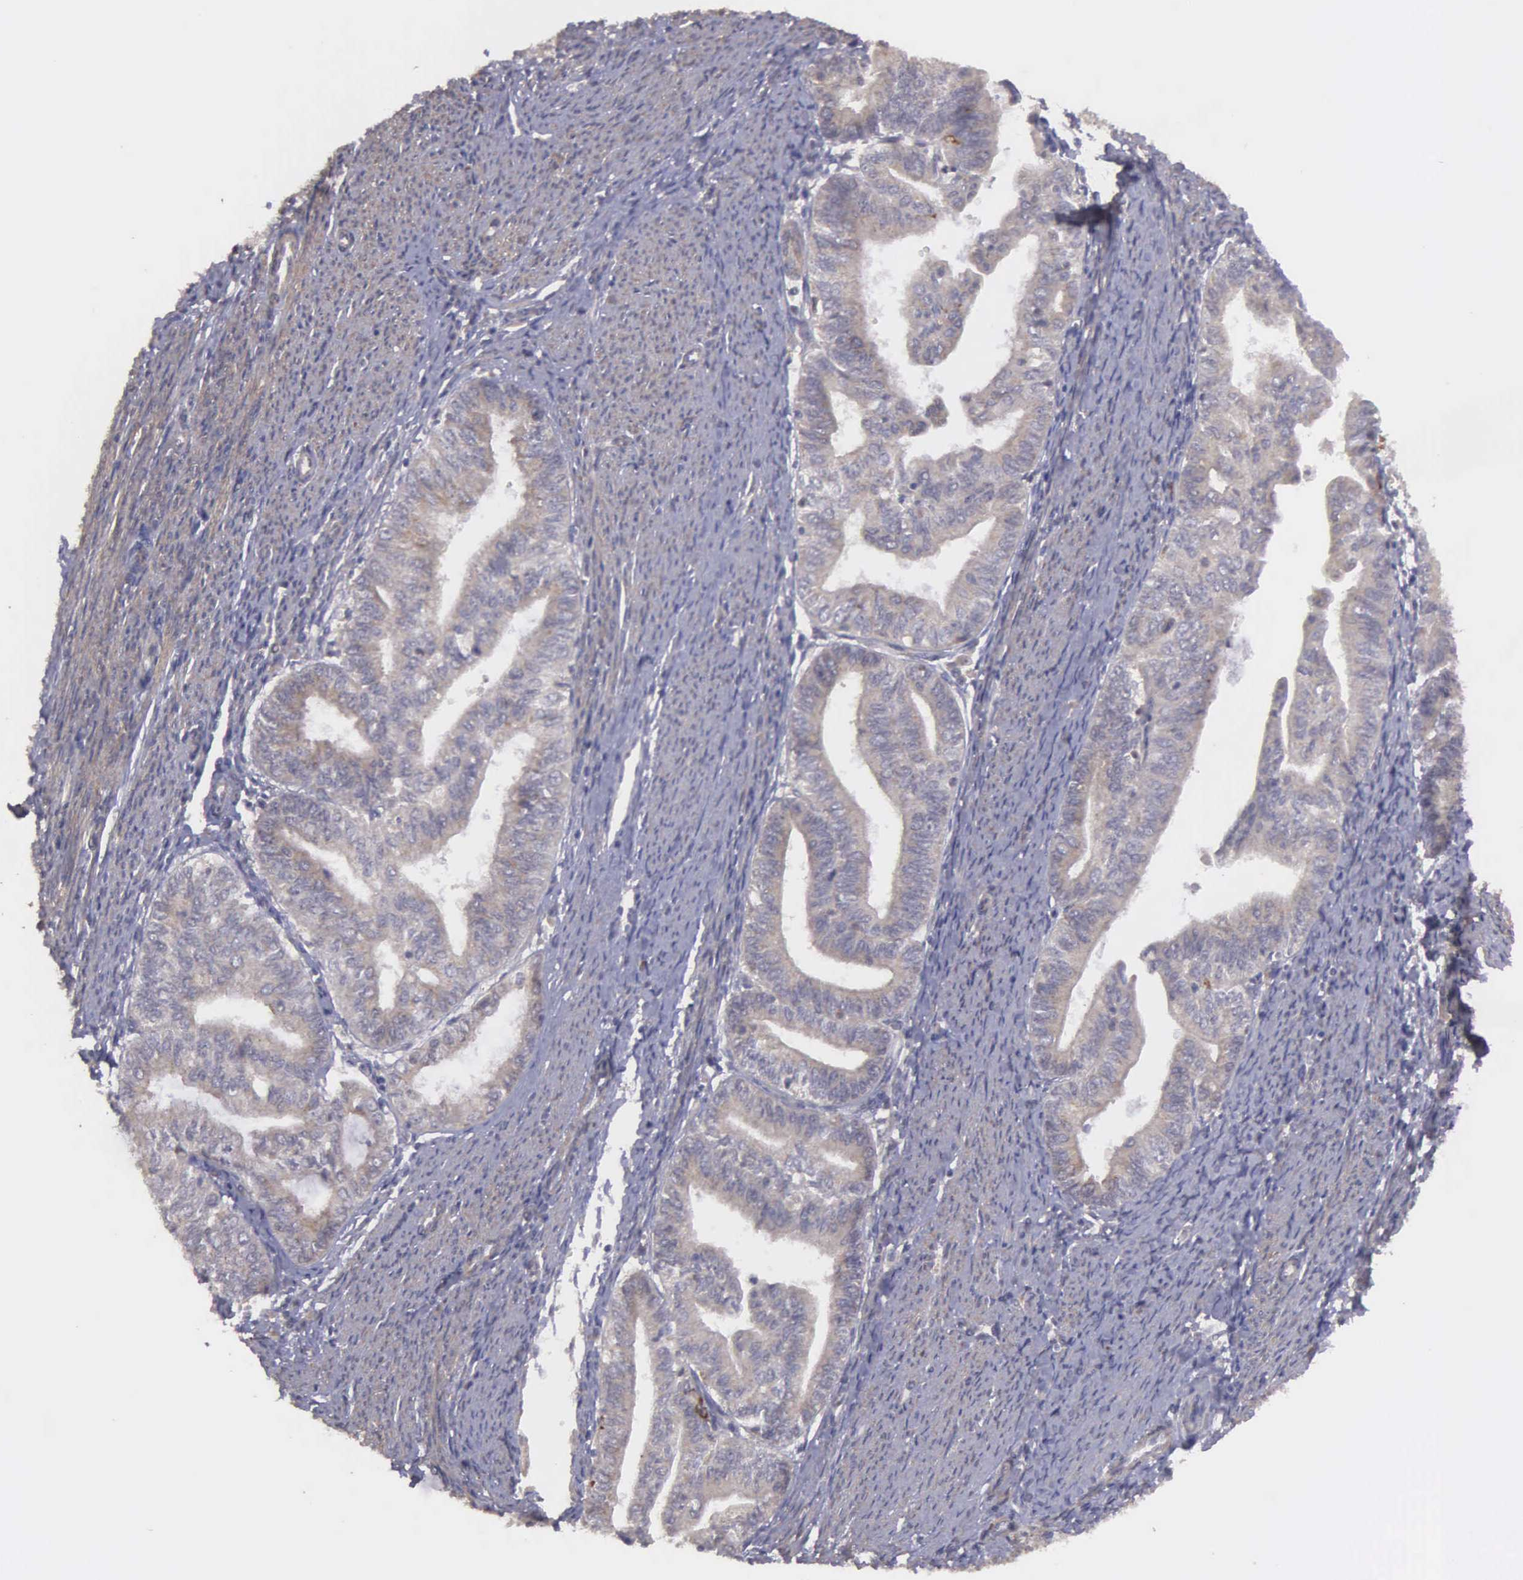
{"staining": {"intensity": "weak", "quantity": ">75%", "location": "cytoplasmic/membranous"}, "tissue": "endometrial cancer", "cell_type": "Tumor cells", "image_type": "cancer", "snomed": [{"axis": "morphology", "description": "Adenocarcinoma, NOS"}, {"axis": "topography", "description": "Endometrium"}], "caption": "Protein staining exhibits weak cytoplasmic/membranous staining in approximately >75% of tumor cells in endometrial cancer (adenocarcinoma).", "gene": "RTL10", "patient": {"sex": "female", "age": 66}}